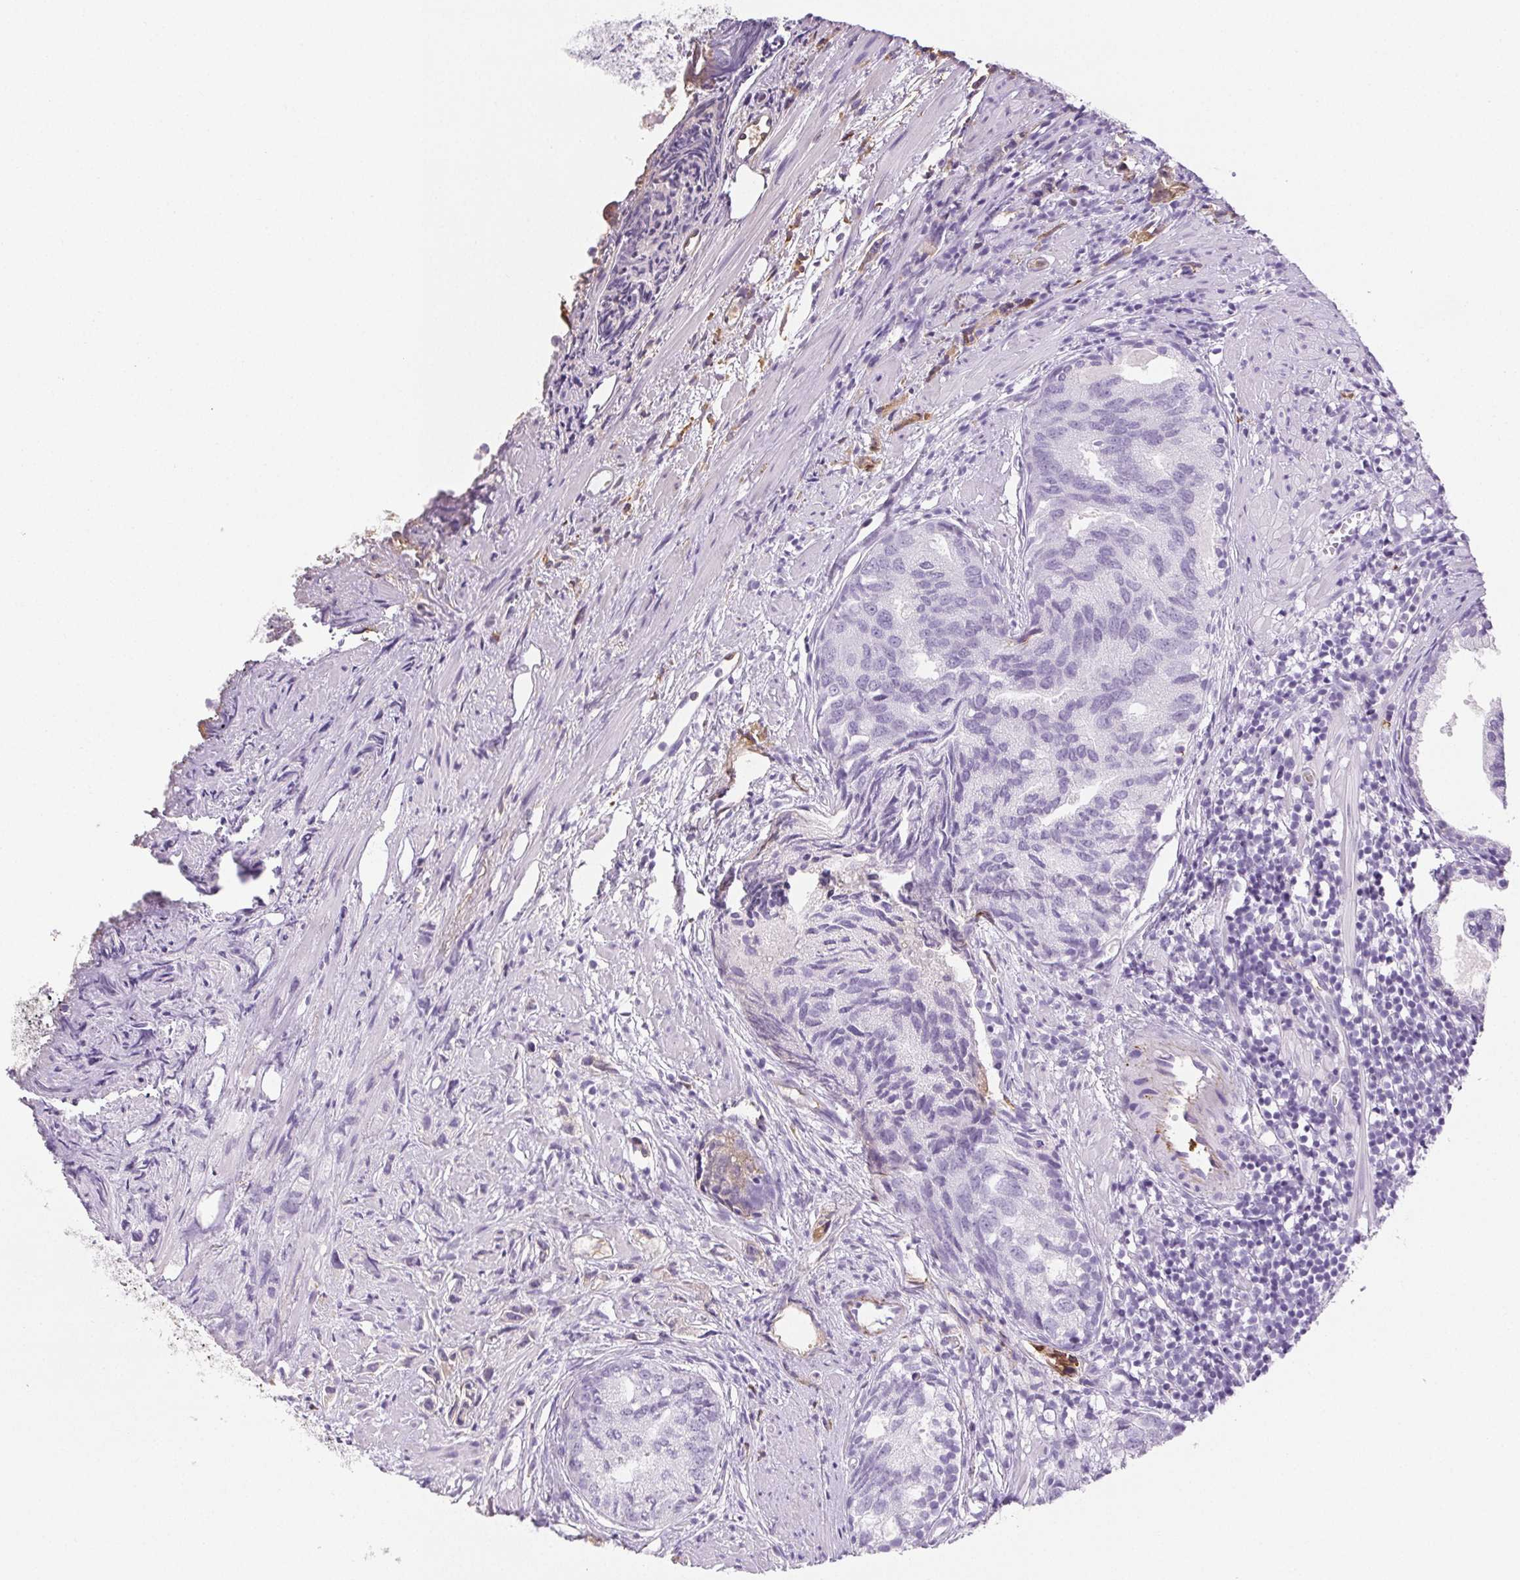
{"staining": {"intensity": "negative", "quantity": "none", "location": "none"}, "tissue": "prostate cancer", "cell_type": "Tumor cells", "image_type": "cancer", "snomed": [{"axis": "morphology", "description": "Adenocarcinoma, High grade"}, {"axis": "topography", "description": "Prostate"}], "caption": "Tumor cells are negative for brown protein staining in prostate cancer.", "gene": "VTN", "patient": {"sex": "male", "age": 58}}